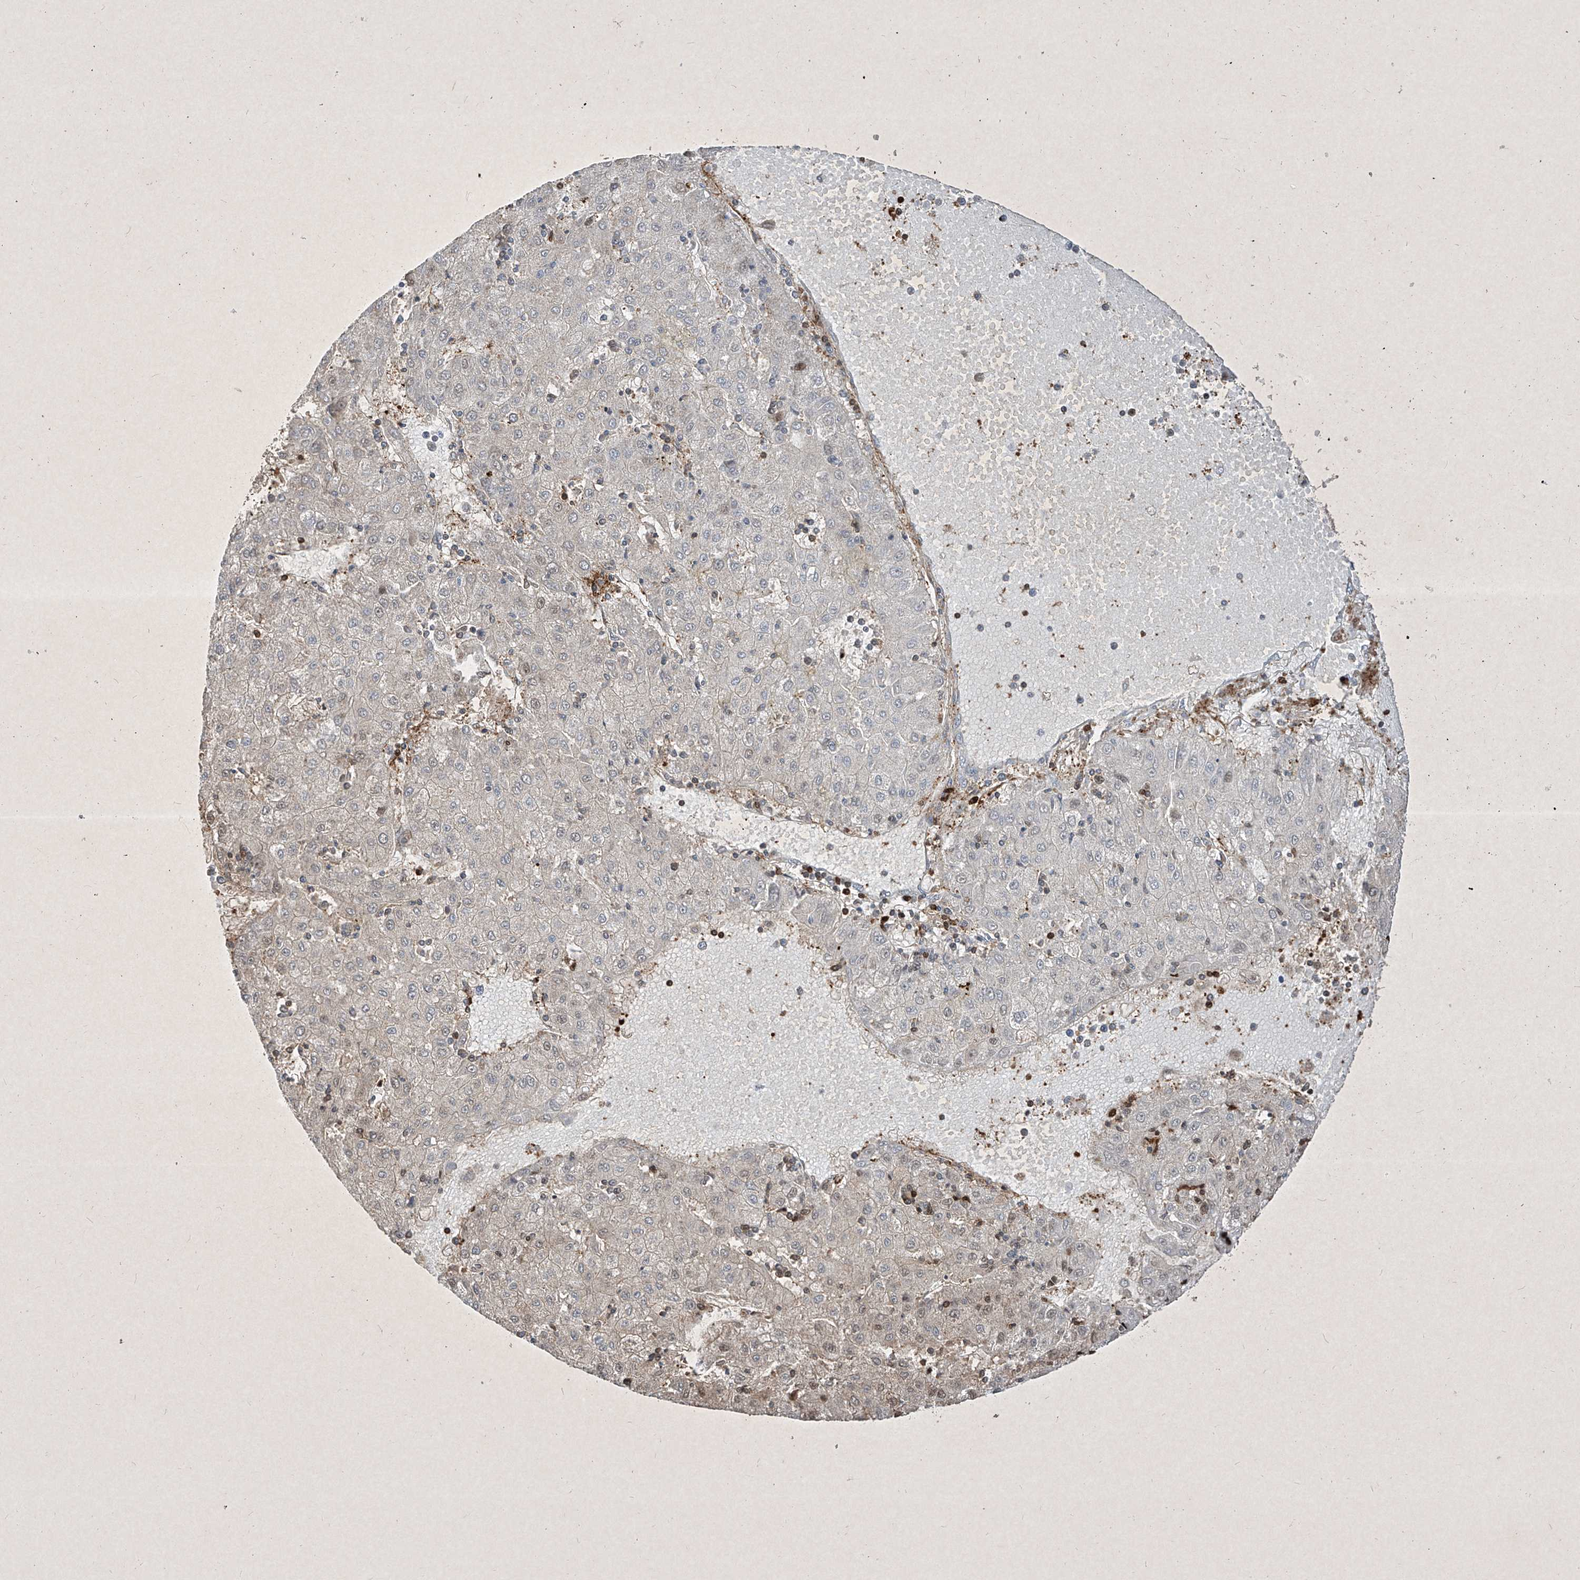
{"staining": {"intensity": "weak", "quantity": "<25%", "location": "nuclear"}, "tissue": "liver cancer", "cell_type": "Tumor cells", "image_type": "cancer", "snomed": [{"axis": "morphology", "description": "Carcinoma, Hepatocellular, NOS"}, {"axis": "topography", "description": "Liver"}], "caption": "Tumor cells are negative for brown protein staining in hepatocellular carcinoma (liver).", "gene": "PSMB10", "patient": {"sex": "male", "age": 72}}